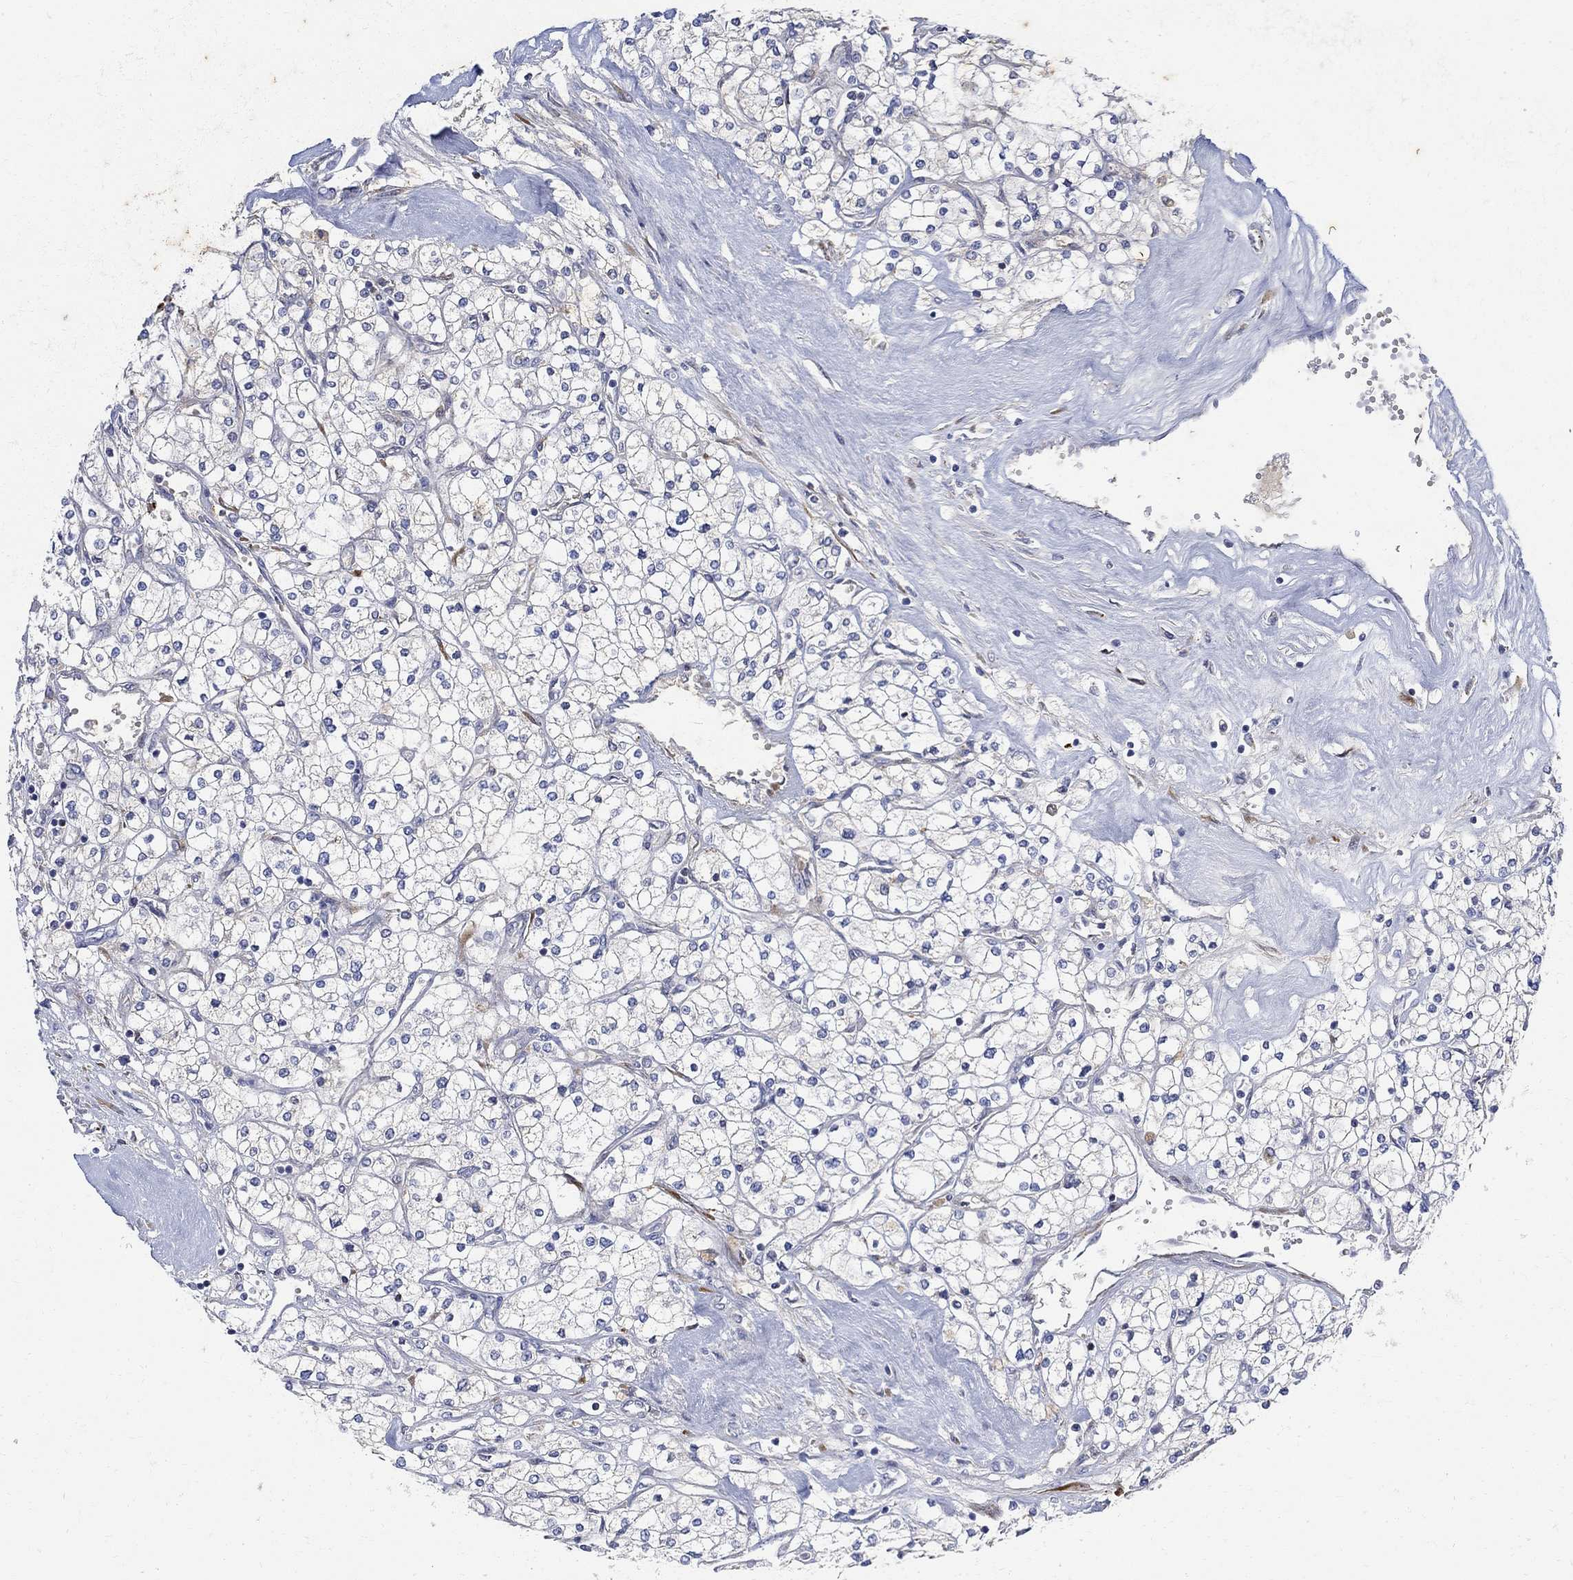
{"staining": {"intensity": "negative", "quantity": "none", "location": "none"}, "tissue": "renal cancer", "cell_type": "Tumor cells", "image_type": "cancer", "snomed": [{"axis": "morphology", "description": "Adenocarcinoma, NOS"}, {"axis": "topography", "description": "Kidney"}], "caption": "This is an immunohistochemistry histopathology image of renal cancer (adenocarcinoma). There is no positivity in tumor cells.", "gene": "FNDC5", "patient": {"sex": "male", "age": 80}}